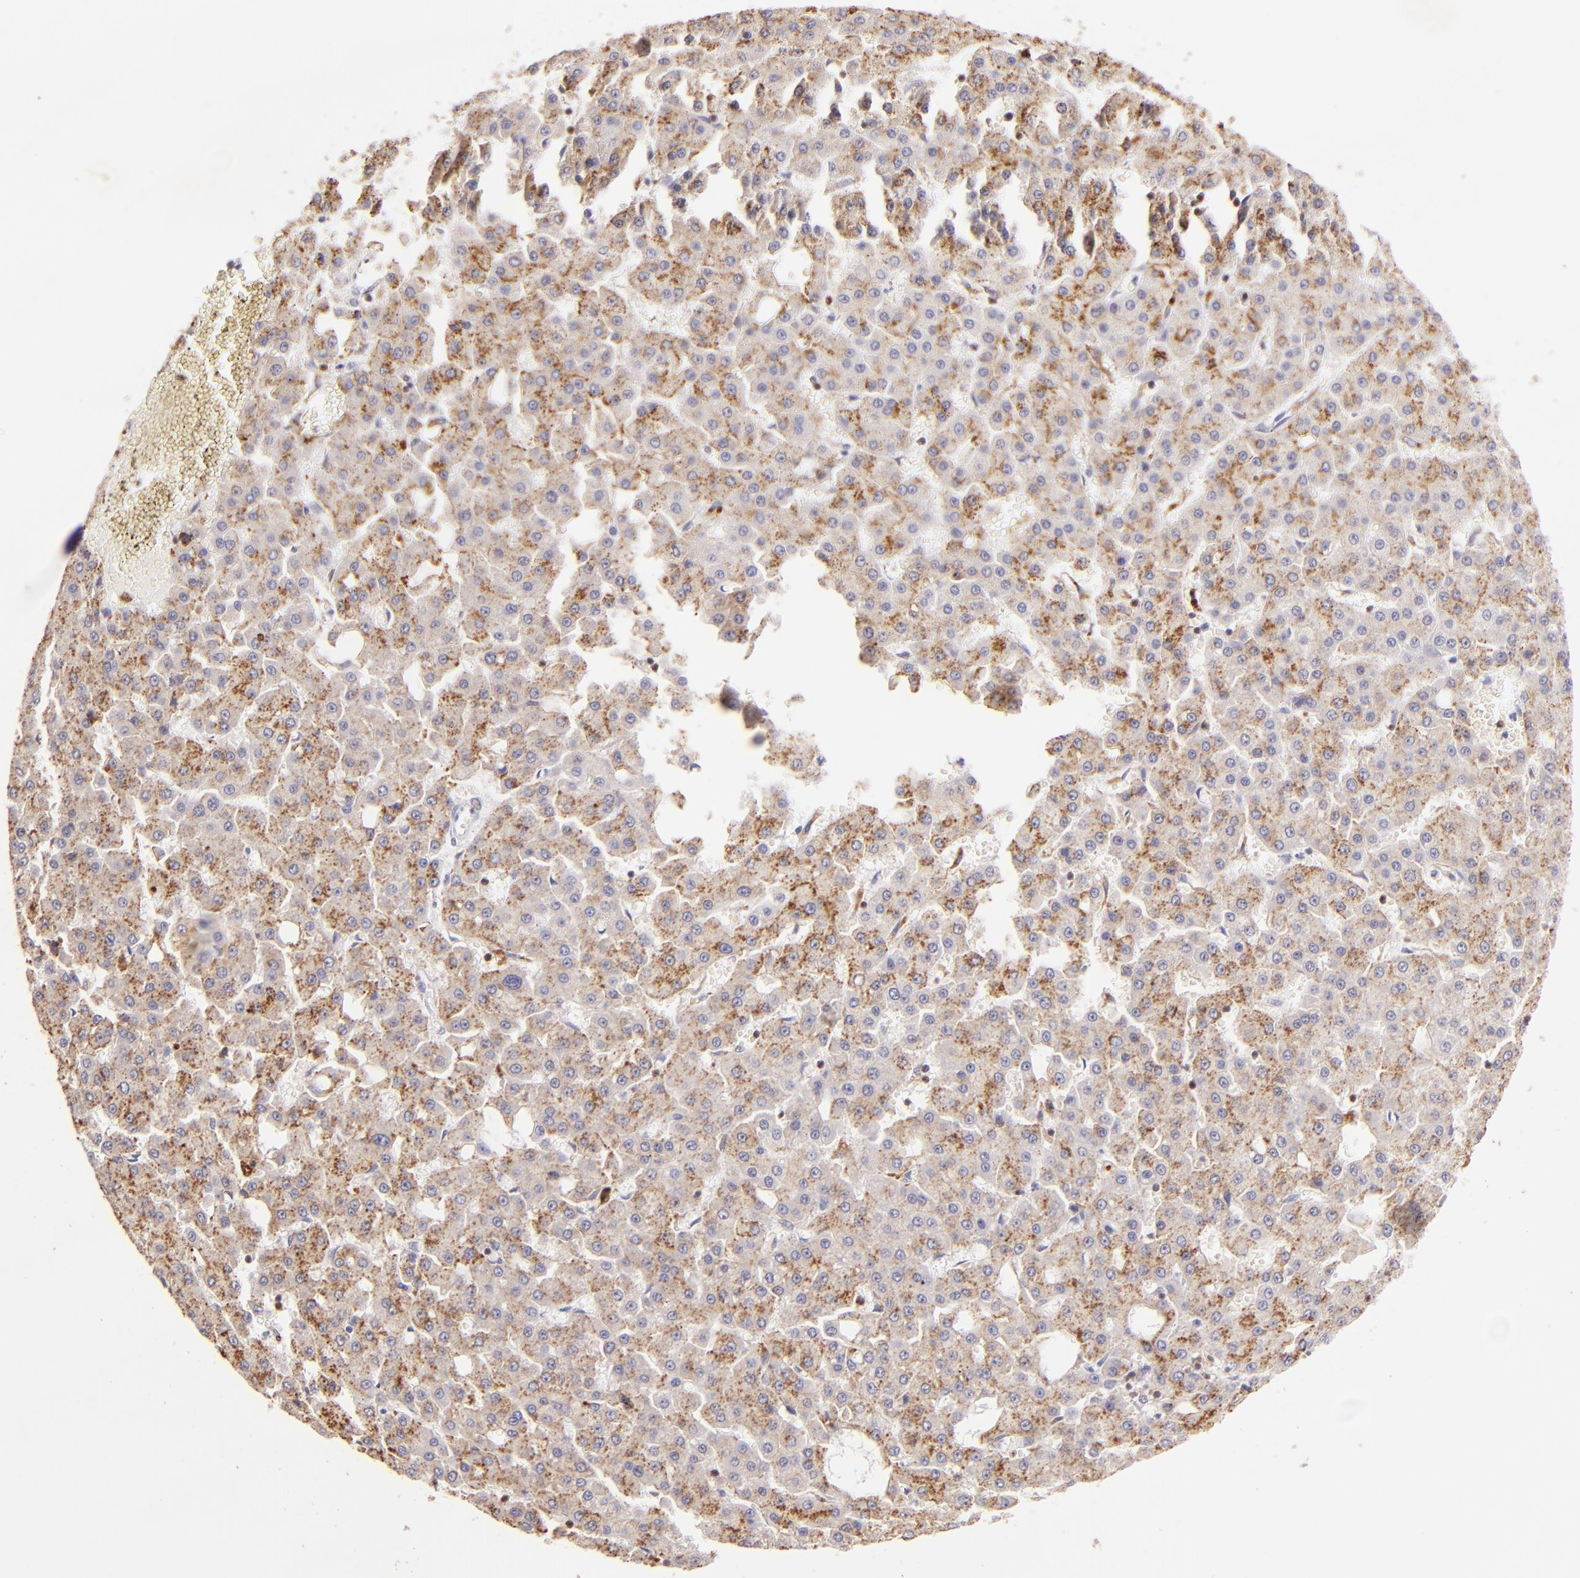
{"staining": {"intensity": "strong", "quantity": "25%-75%", "location": "cytoplasmic/membranous"}, "tissue": "liver cancer", "cell_type": "Tumor cells", "image_type": "cancer", "snomed": [{"axis": "morphology", "description": "Carcinoma, Hepatocellular, NOS"}, {"axis": "topography", "description": "Liver"}], "caption": "Human hepatocellular carcinoma (liver) stained with a protein marker reveals strong staining in tumor cells.", "gene": "ZAP70", "patient": {"sex": "male", "age": 47}}